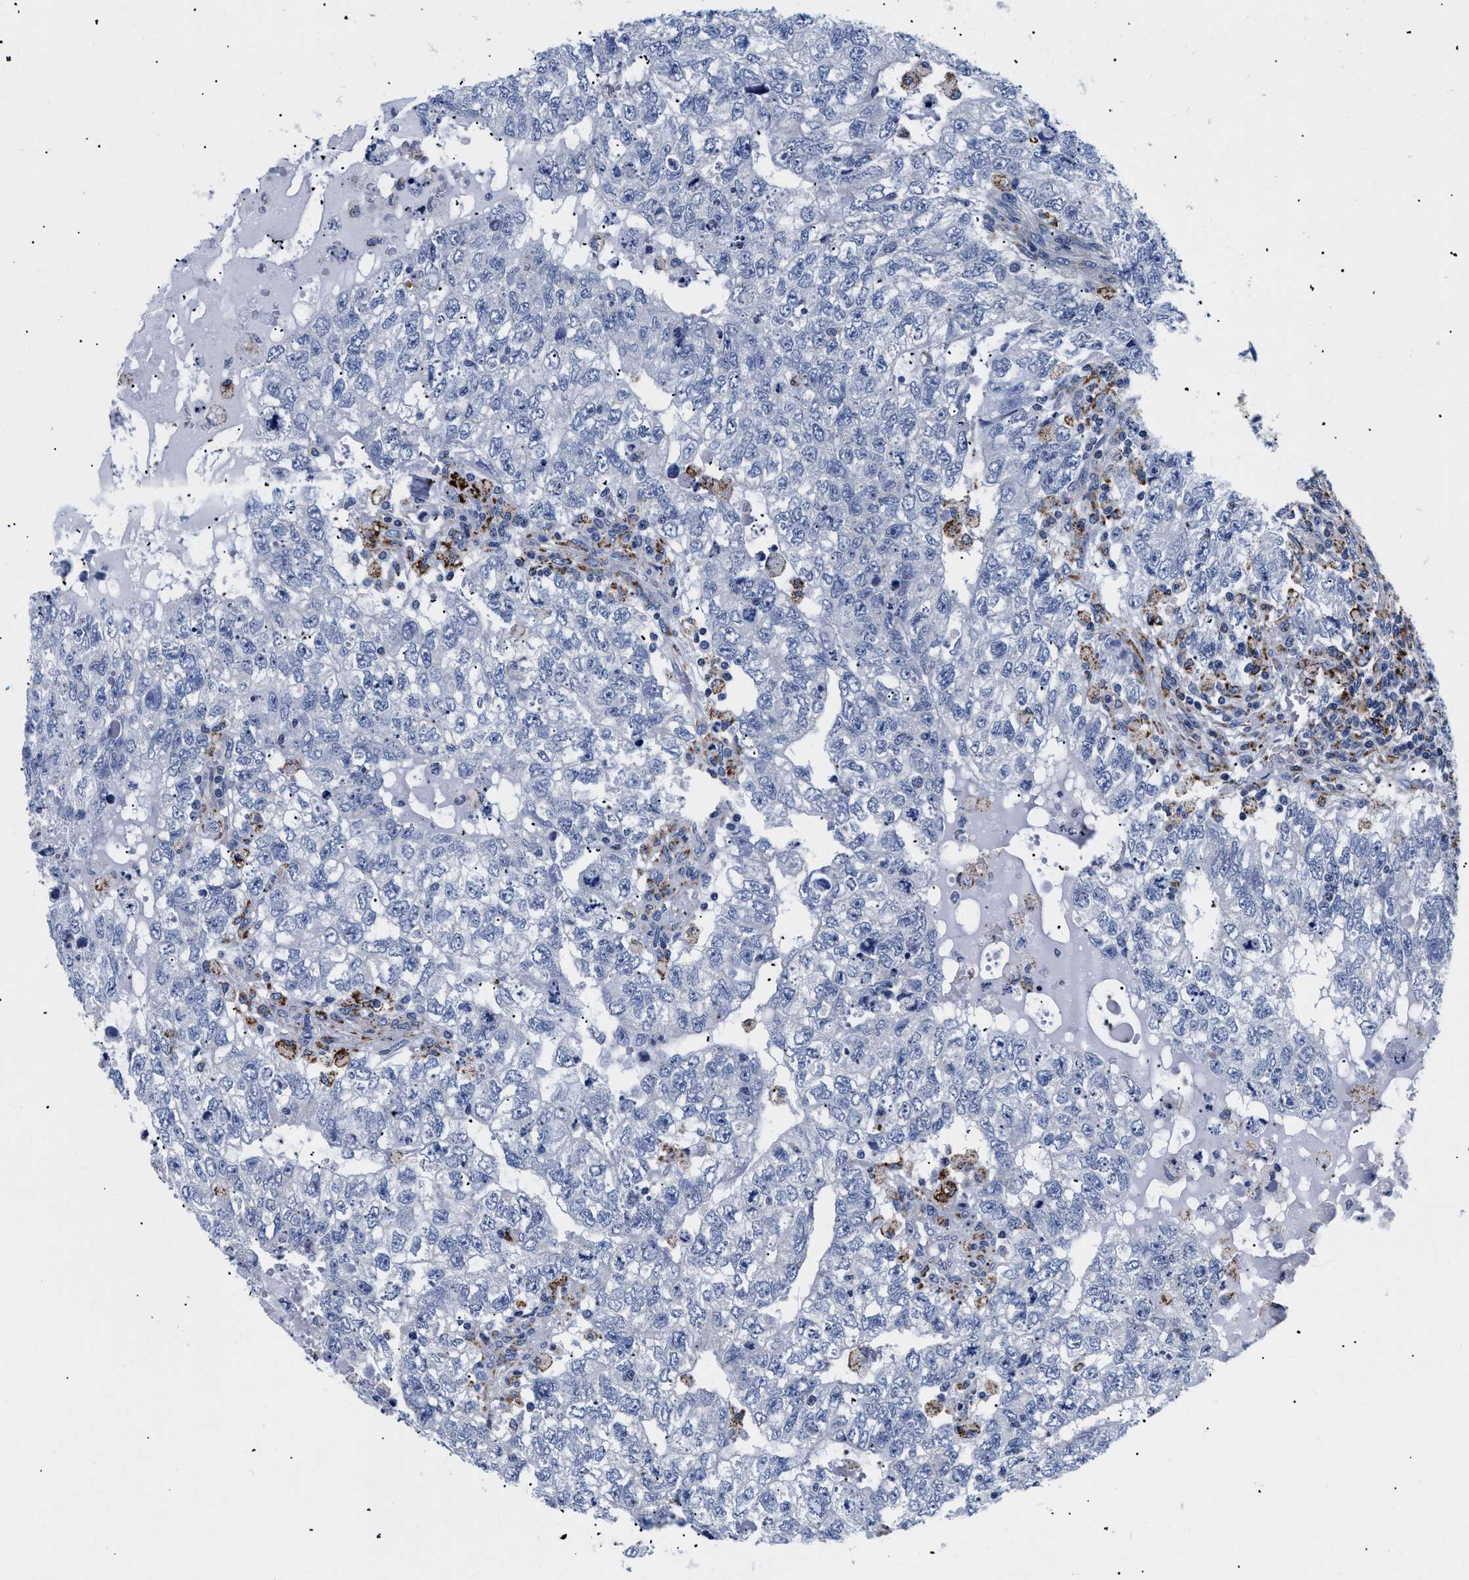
{"staining": {"intensity": "negative", "quantity": "none", "location": "none"}, "tissue": "testis cancer", "cell_type": "Tumor cells", "image_type": "cancer", "snomed": [{"axis": "morphology", "description": "Carcinoma, Embryonal, NOS"}, {"axis": "topography", "description": "Testis"}], "caption": "High magnification brightfield microscopy of embryonal carcinoma (testis) stained with DAB (brown) and counterstained with hematoxylin (blue): tumor cells show no significant positivity.", "gene": "GPR149", "patient": {"sex": "male", "age": 36}}